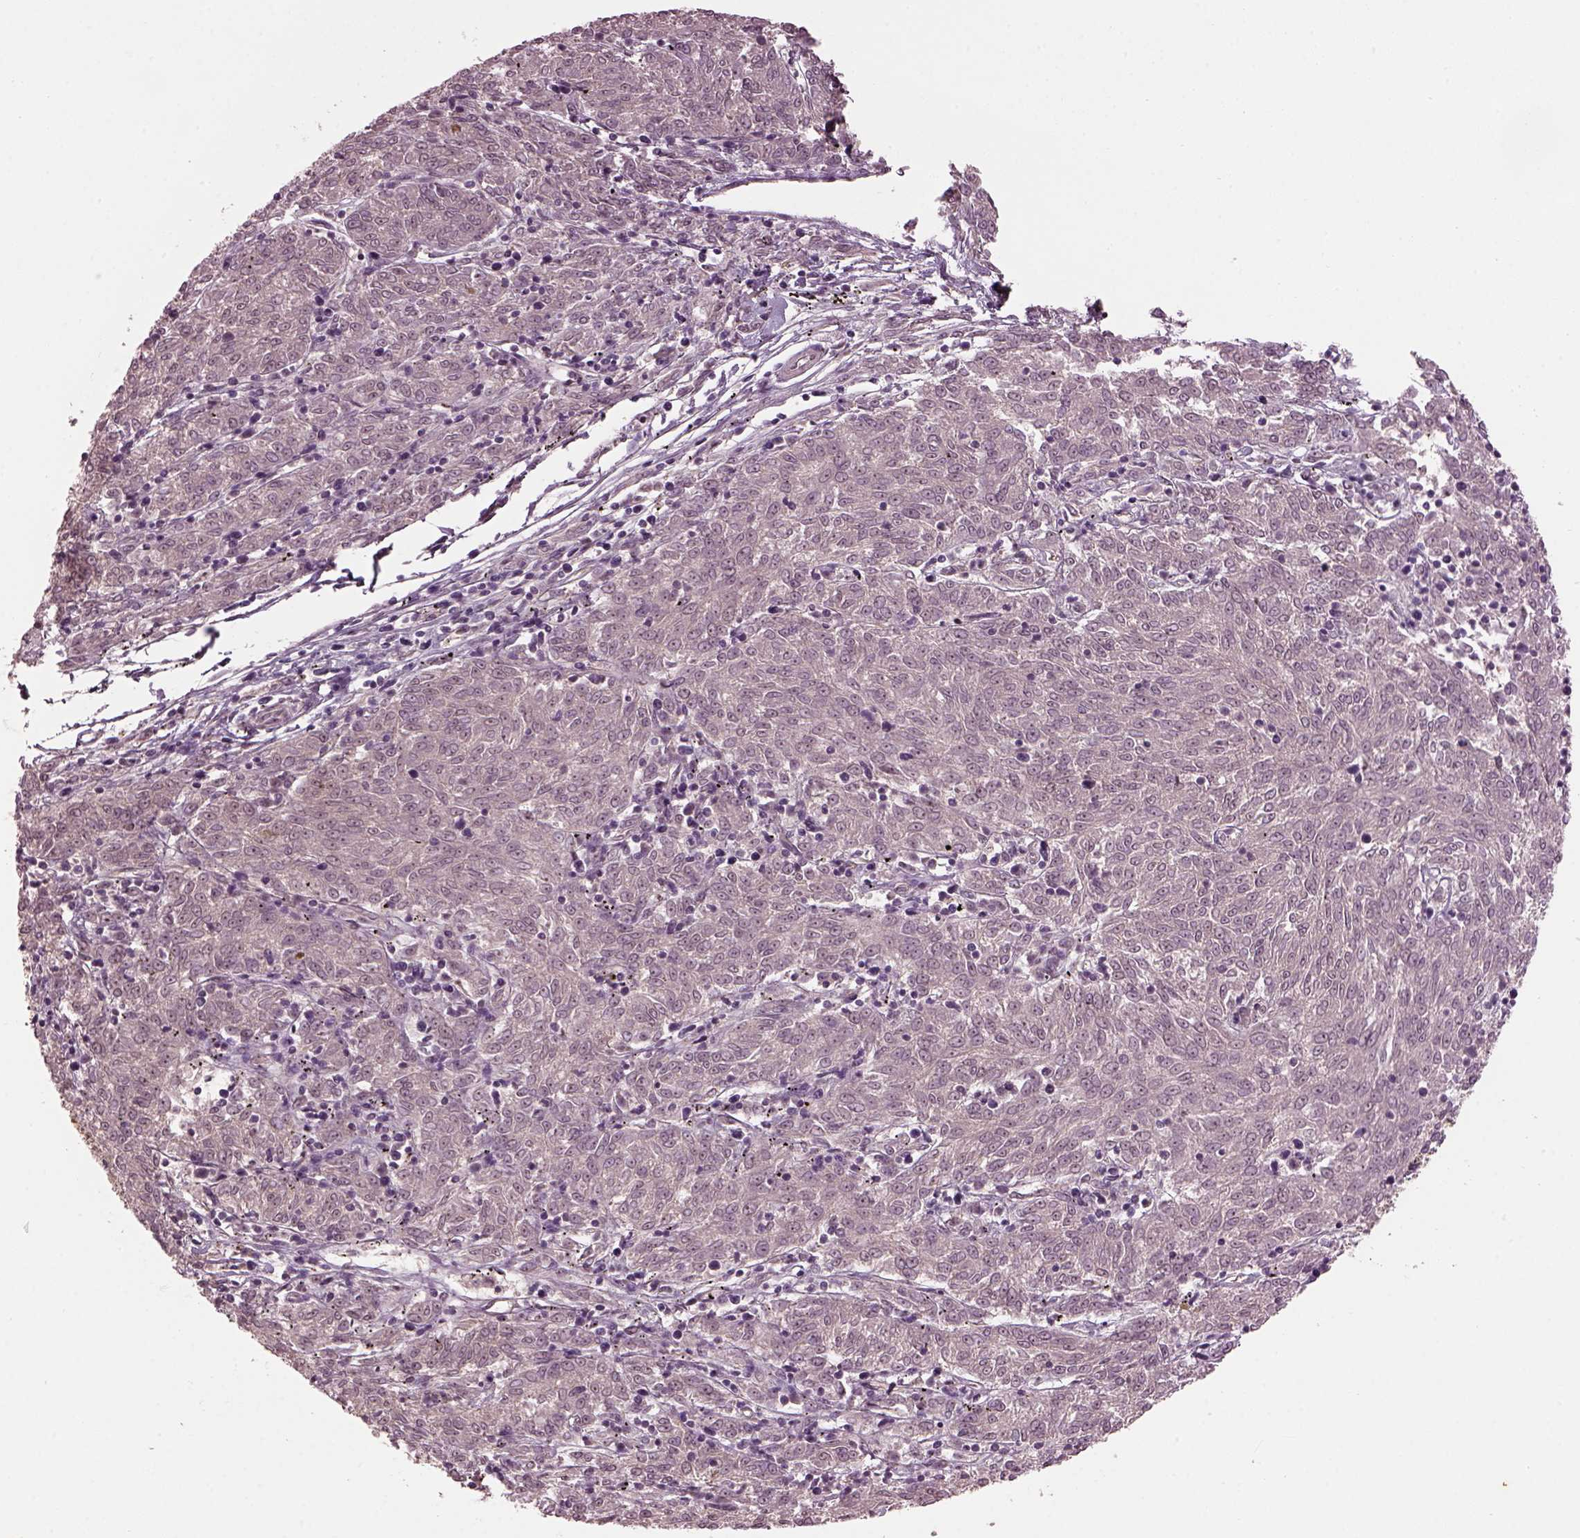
{"staining": {"intensity": "weak", "quantity": "<25%", "location": "nuclear"}, "tissue": "melanoma", "cell_type": "Tumor cells", "image_type": "cancer", "snomed": [{"axis": "morphology", "description": "Malignant melanoma, NOS"}, {"axis": "topography", "description": "Skin"}], "caption": "This is an immunohistochemistry photomicrograph of human melanoma. There is no positivity in tumor cells.", "gene": "GNRH1", "patient": {"sex": "female", "age": 72}}